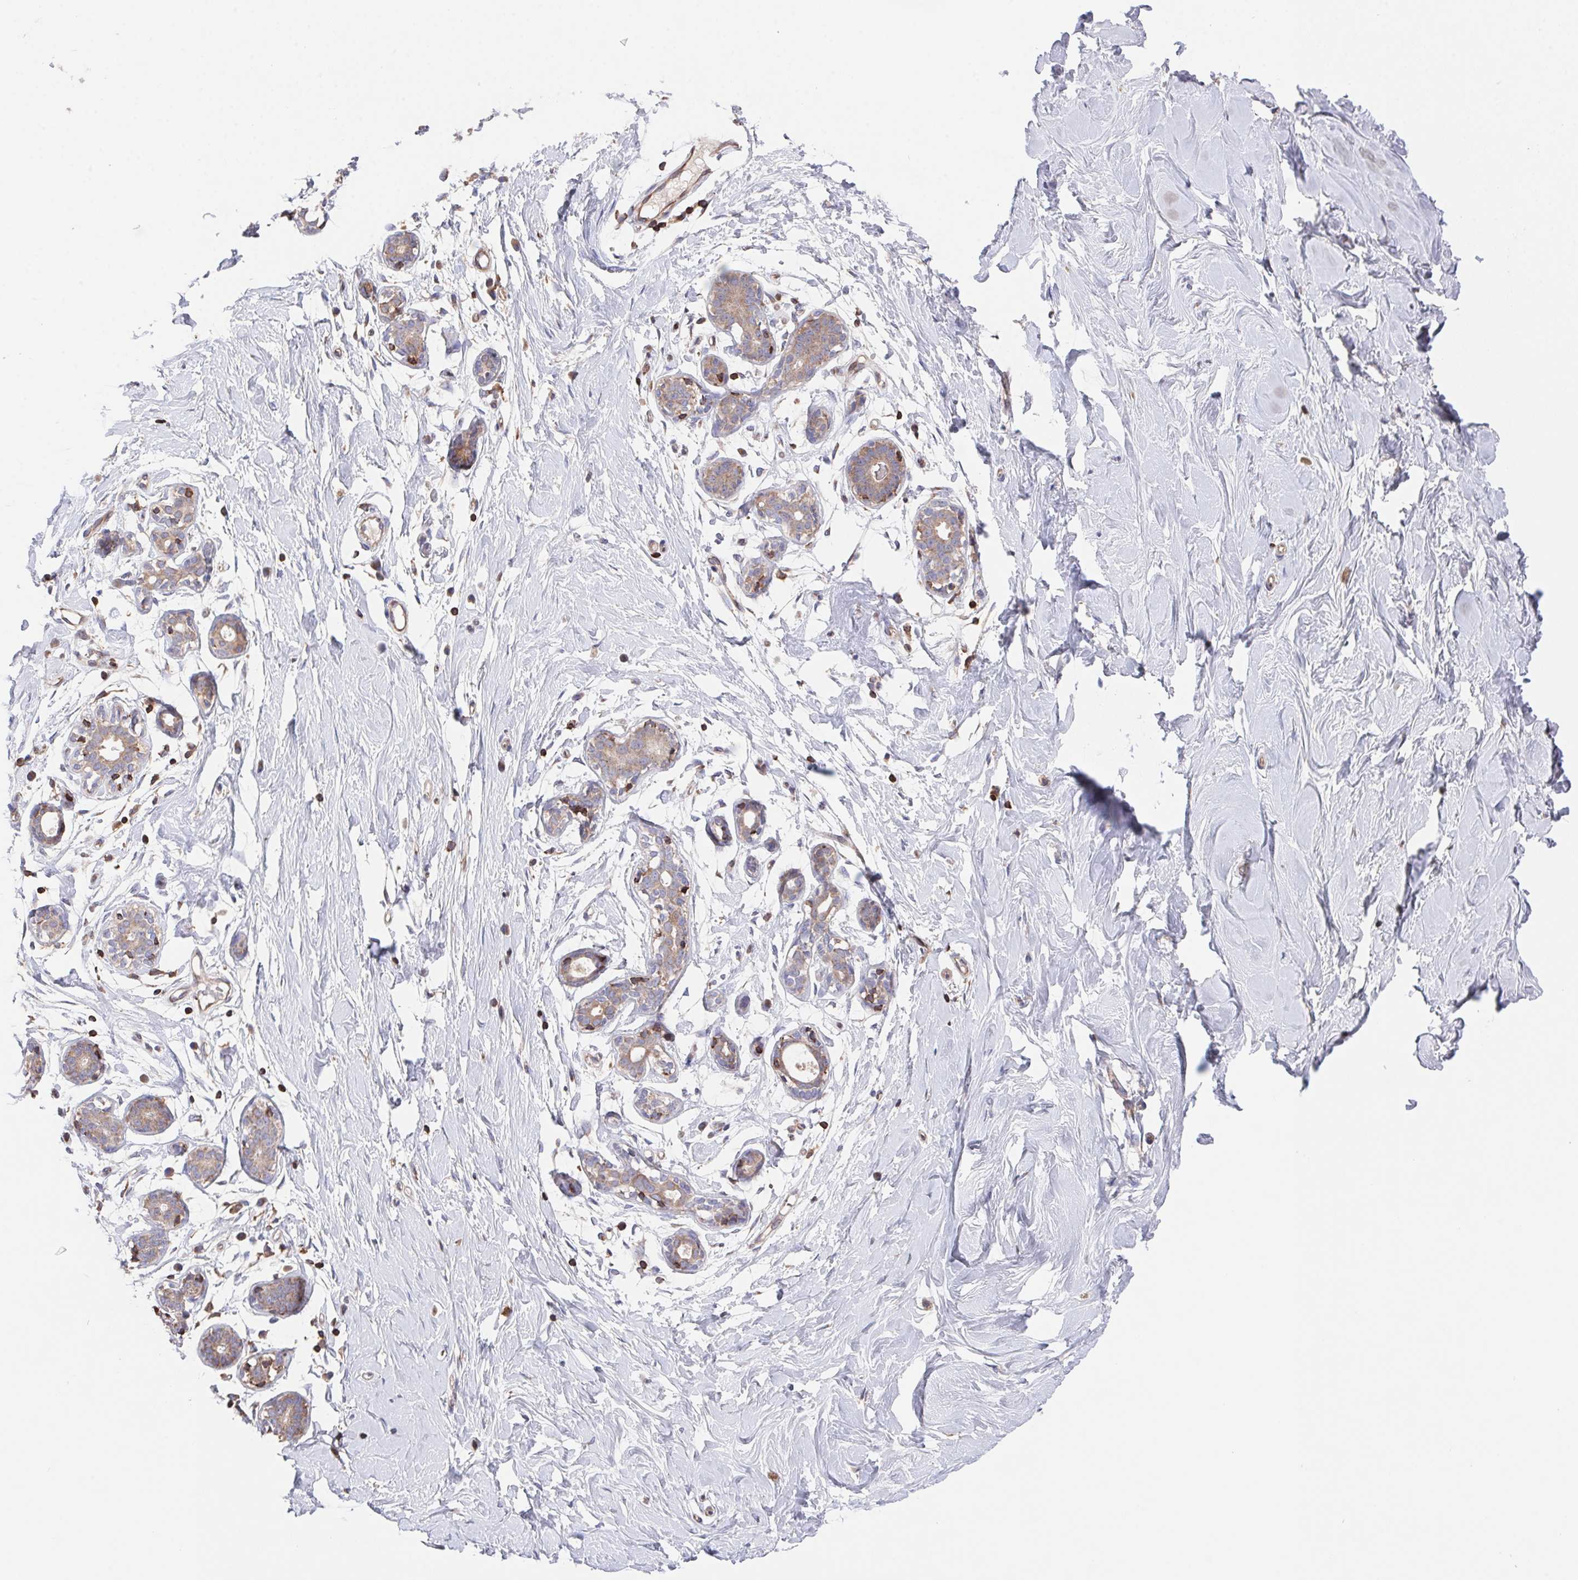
{"staining": {"intensity": "weak", "quantity": "25%-75%", "location": "cytoplasmic/membranous"}, "tissue": "breast", "cell_type": "Adipocytes", "image_type": "normal", "snomed": [{"axis": "morphology", "description": "Normal tissue, NOS"}, {"axis": "topography", "description": "Breast"}], "caption": "The photomicrograph exhibits immunohistochemical staining of benign breast. There is weak cytoplasmic/membranous positivity is identified in about 25%-75% of adipocytes.", "gene": "FAM241A", "patient": {"sex": "female", "age": 27}}